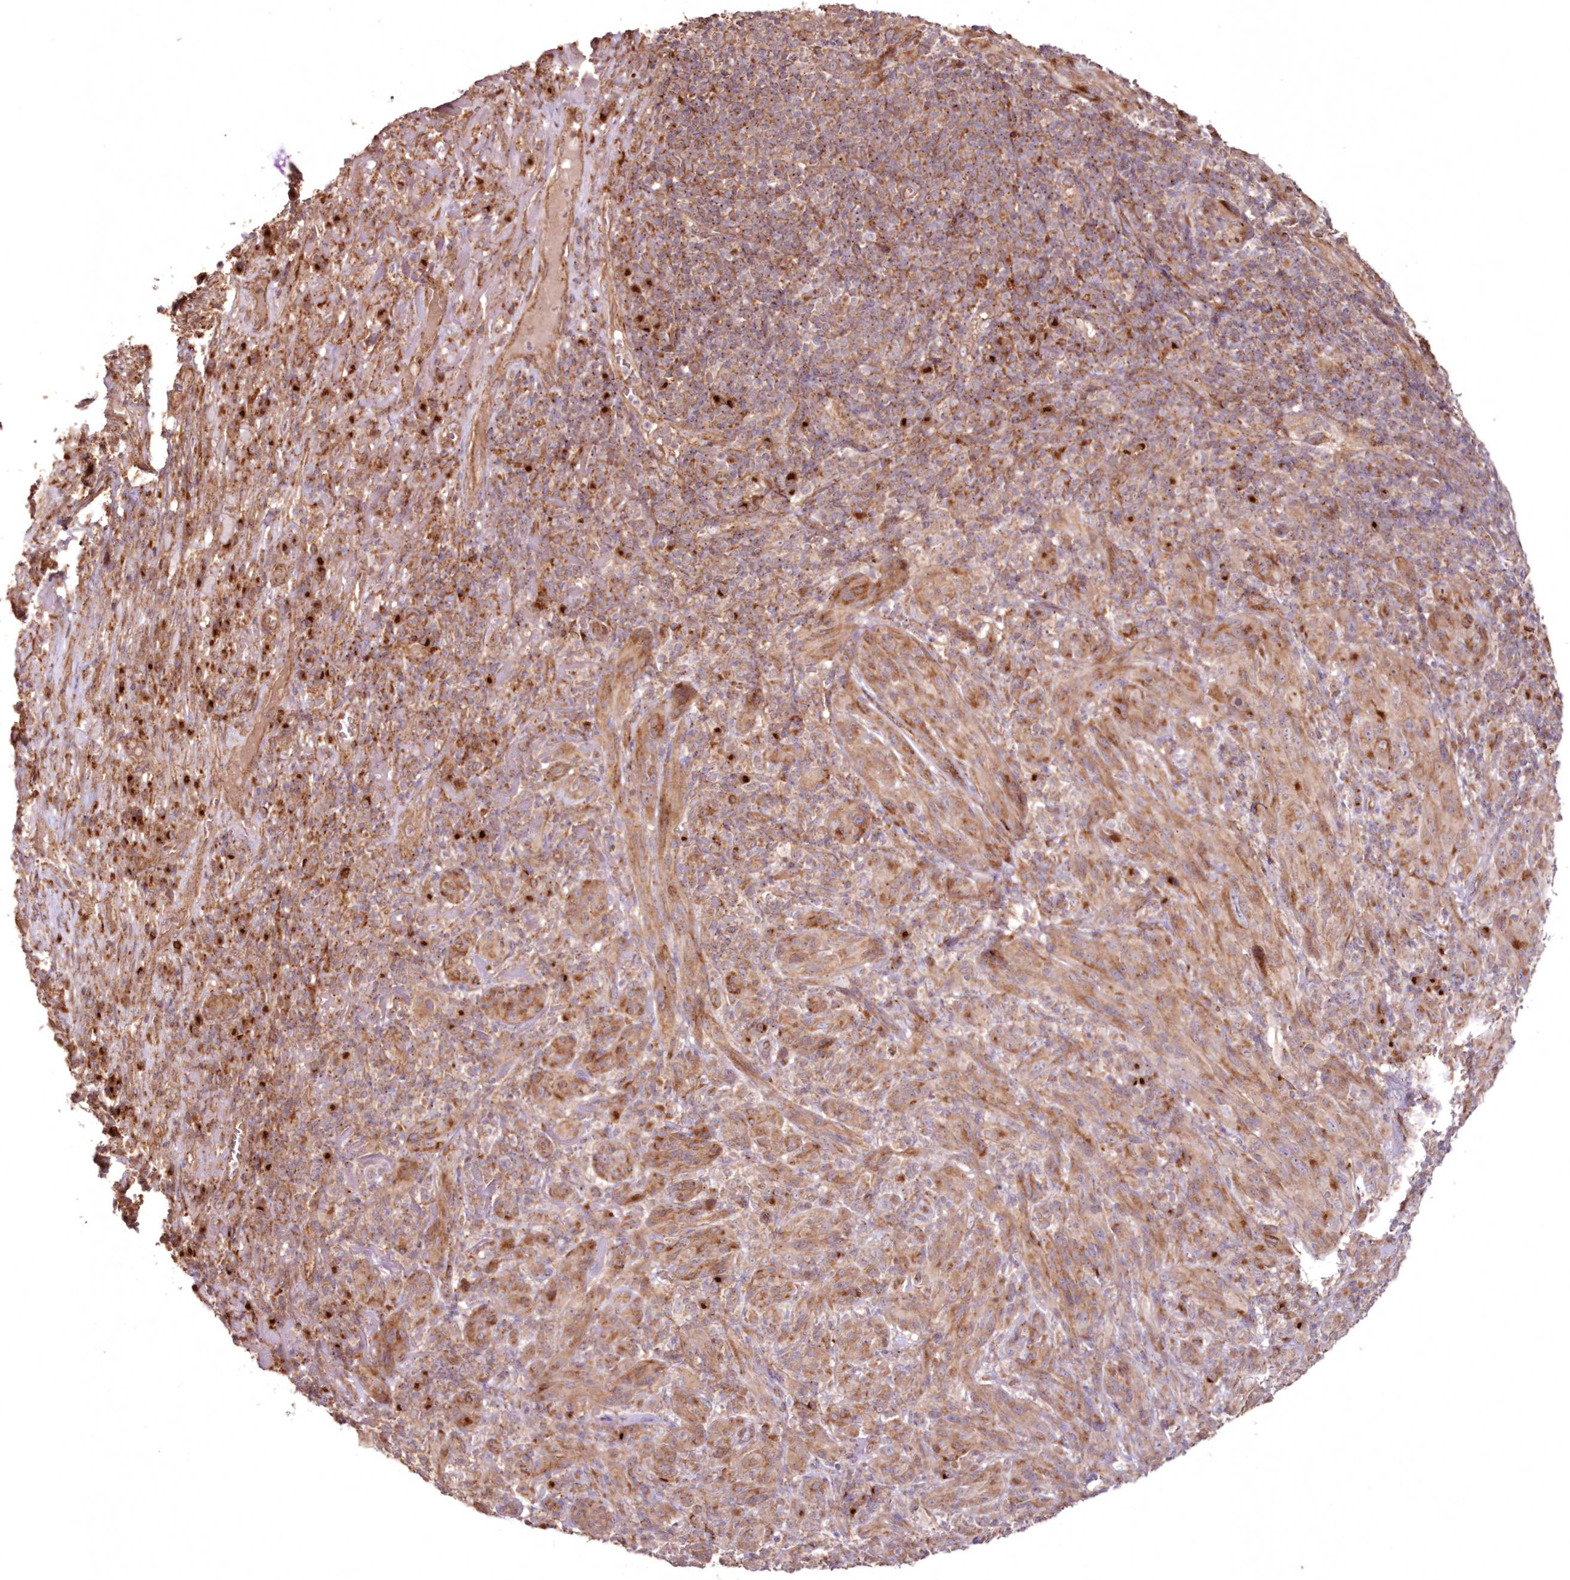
{"staining": {"intensity": "moderate", "quantity": ">75%", "location": "cytoplasmic/membranous"}, "tissue": "melanoma", "cell_type": "Tumor cells", "image_type": "cancer", "snomed": [{"axis": "morphology", "description": "Malignant melanoma, NOS"}, {"axis": "topography", "description": "Skin of head"}], "caption": "High-power microscopy captured an immunohistochemistry (IHC) image of malignant melanoma, revealing moderate cytoplasmic/membranous expression in approximately >75% of tumor cells. (brown staining indicates protein expression, while blue staining denotes nuclei).", "gene": "DDO", "patient": {"sex": "male", "age": 96}}